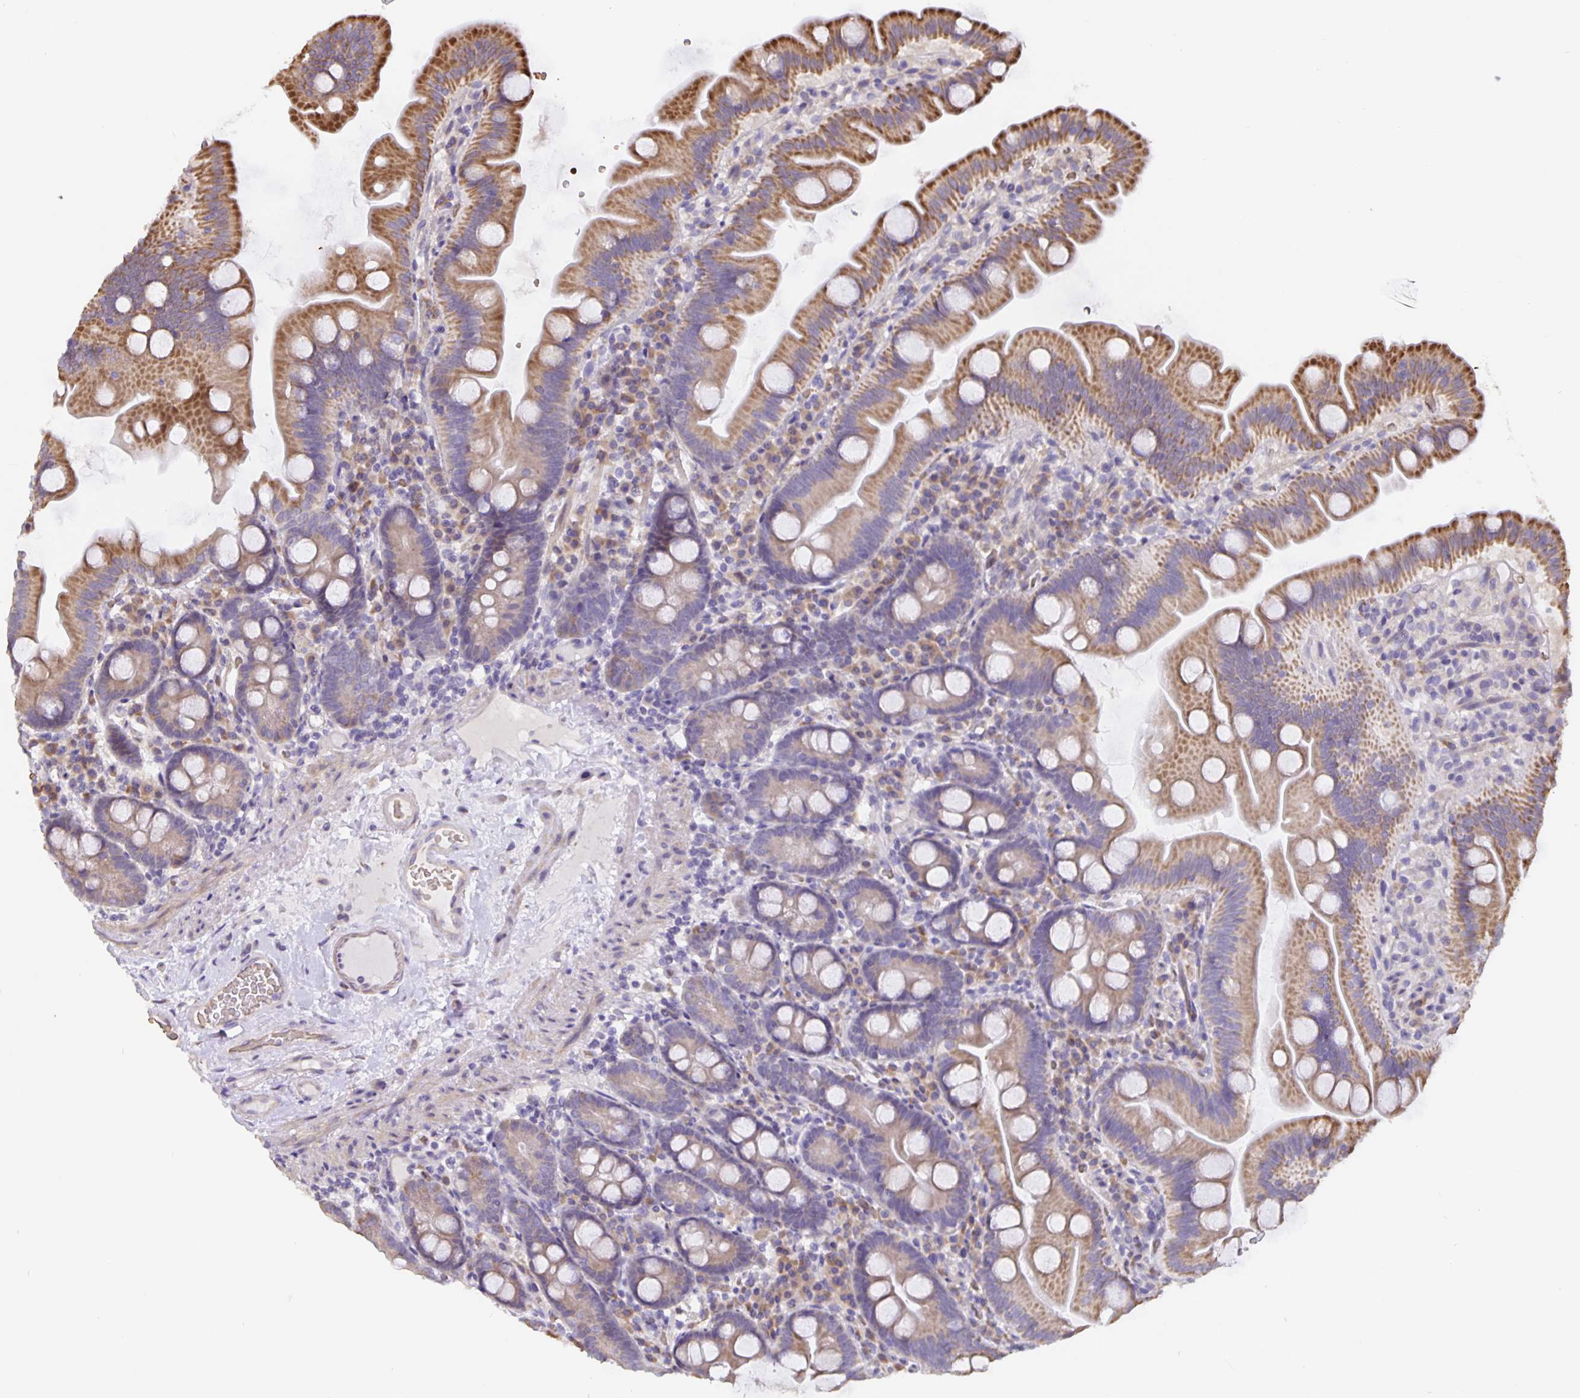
{"staining": {"intensity": "moderate", "quantity": ">75%", "location": "cytoplasmic/membranous"}, "tissue": "small intestine", "cell_type": "Glandular cells", "image_type": "normal", "snomed": [{"axis": "morphology", "description": "Normal tissue, NOS"}, {"axis": "topography", "description": "Small intestine"}], "caption": "Immunohistochemistry (IHC) staining of unremarkable small intestine, which displays medium levels of moderate cytoplasmic/membranous expression in about >75% of glandular cells indicating moderate cytoplasmic/membranous protein expression. The staining was performed using DAB (brown) for protein detection and nuclei were counterstained in hematoxylin (blue).", "gene": "TMEM71", "patient": {"sex": "female", "age": 68}}